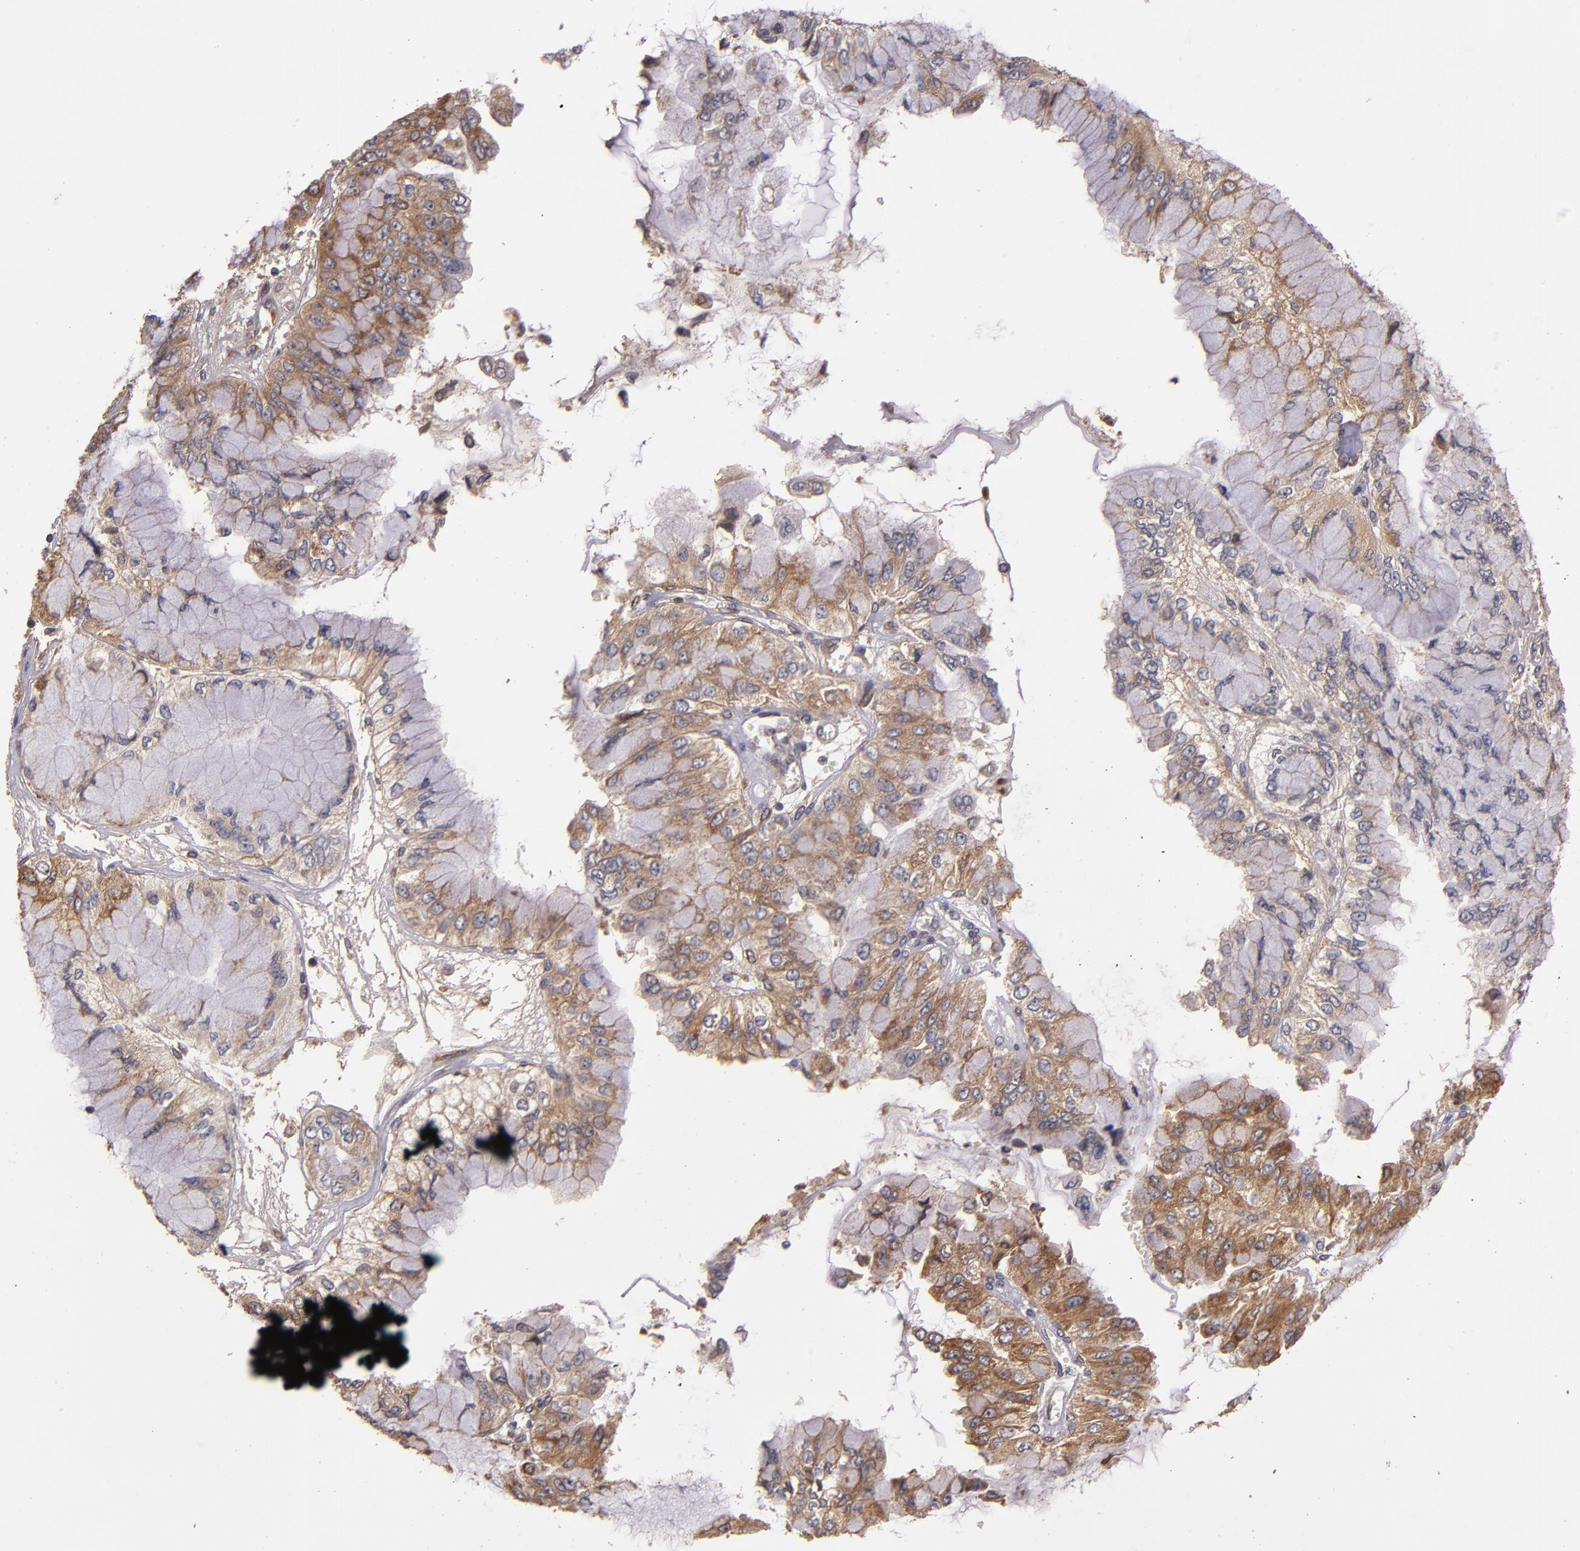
{"staining": {"intensity": "moderate", "quantity": ">75%", "location": "cytoplasmic/membranous"}, "tissue": "liver cancer", "cell_type": "Tumor cells", "image_type": "cancer", "snomed": [{"axis": "morphology", "description": "Cholangiocarcinoma"}, {"axis": "topography", "description": "Liver"}], "caption": "Human liver cholangiocarcinoma stained for a protein (brown) displays moderate cytoplasmic/membranous positive positivity in about >75% of tumor cells.", "gene": "PRAF2", "patient": {"sex": "female", "age": 79}}